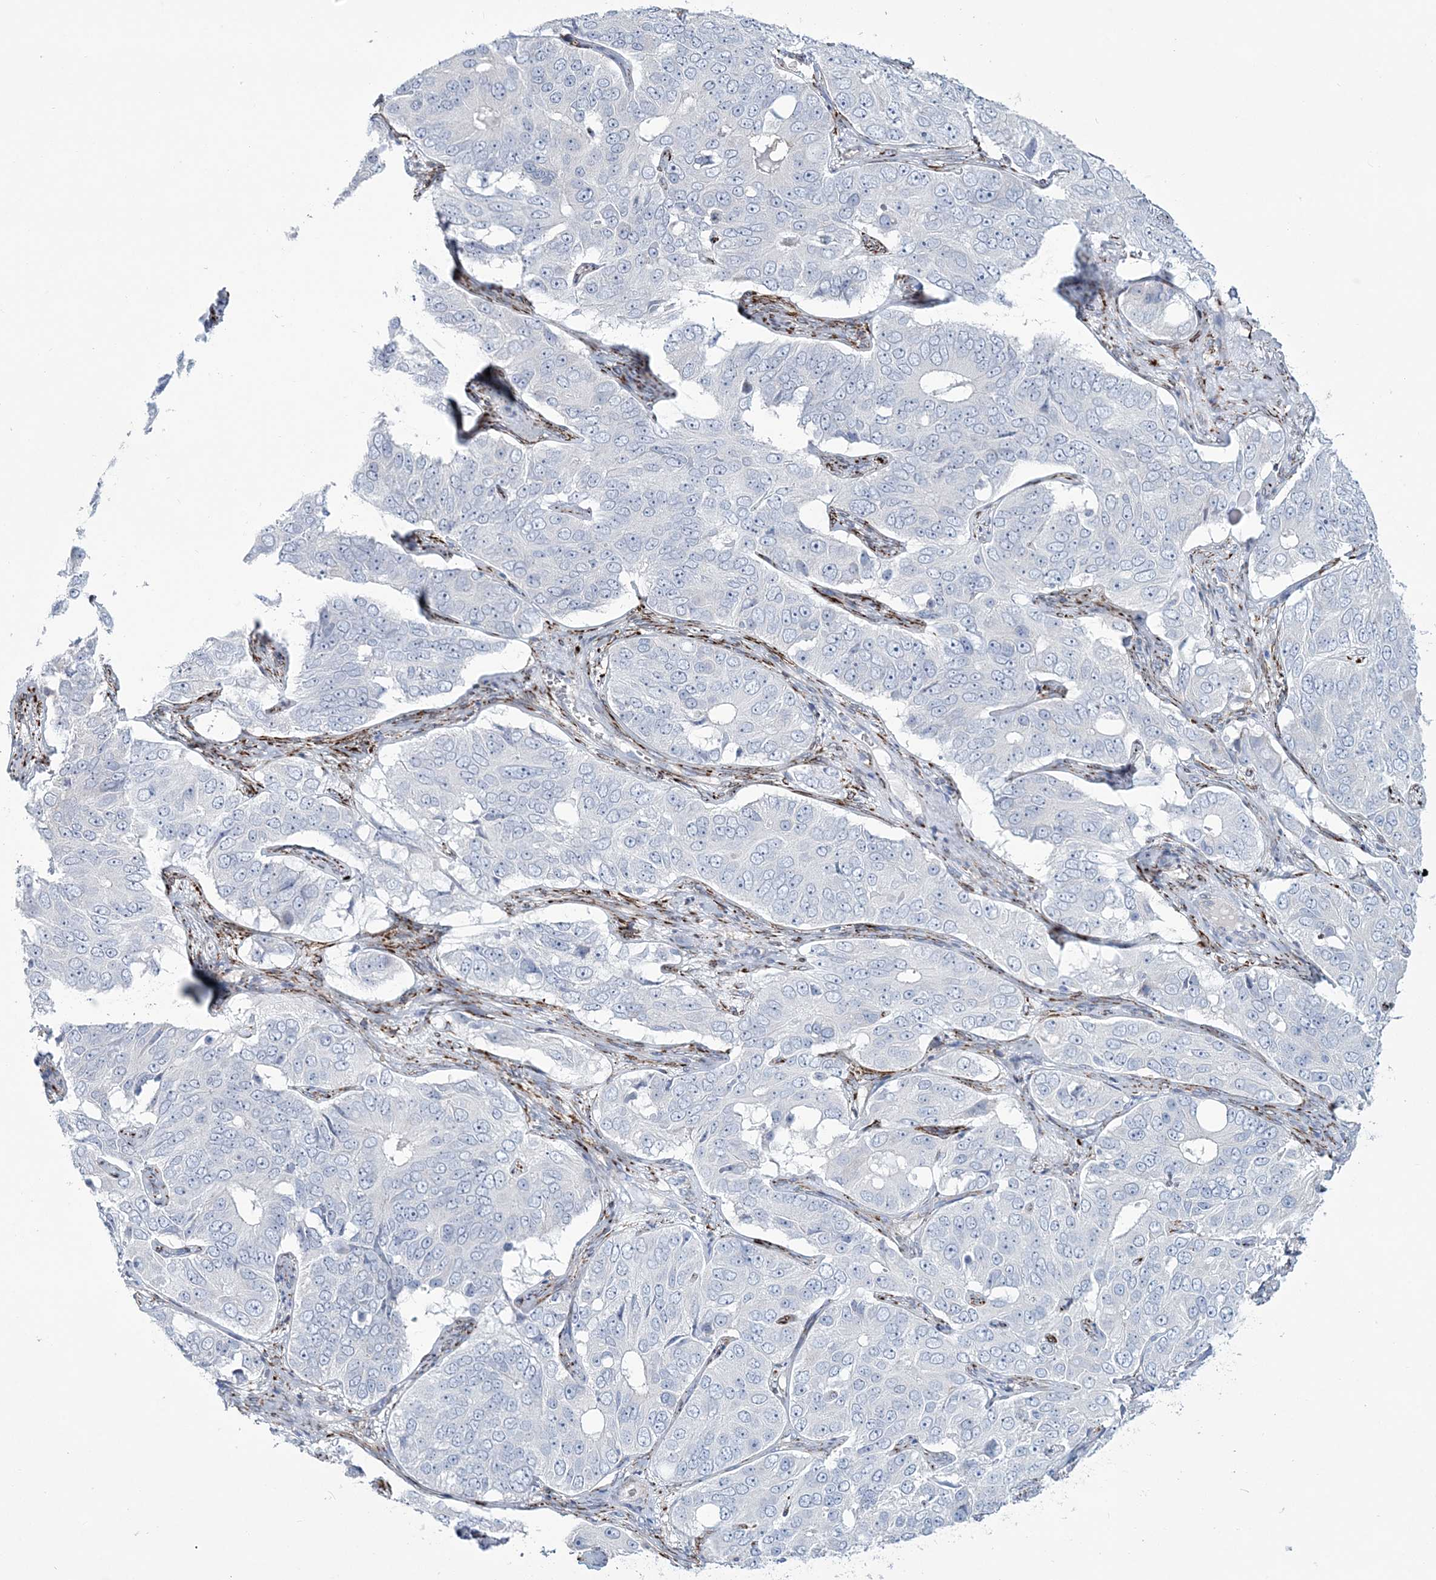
{"staining": {"intensity": "negative", "quantity": "none", "location": "none"}, "tissue": "ovarian cancer", "cell_type": "Tumor cells", "image_type": "cancer", "snomed": [{"axis": "morphology", "description": "Carcinoma, endometroid"}, {"axis": "topography", "description": "Ovary"}], "caption": "This is an immunohistochemistry (IHC) photomicrograph of ovarian endometroid carcinoma. There is no expression in tumor cells.", "gene": "RAB11FIP5", "patient": {"sex": "female", "age": 51}}